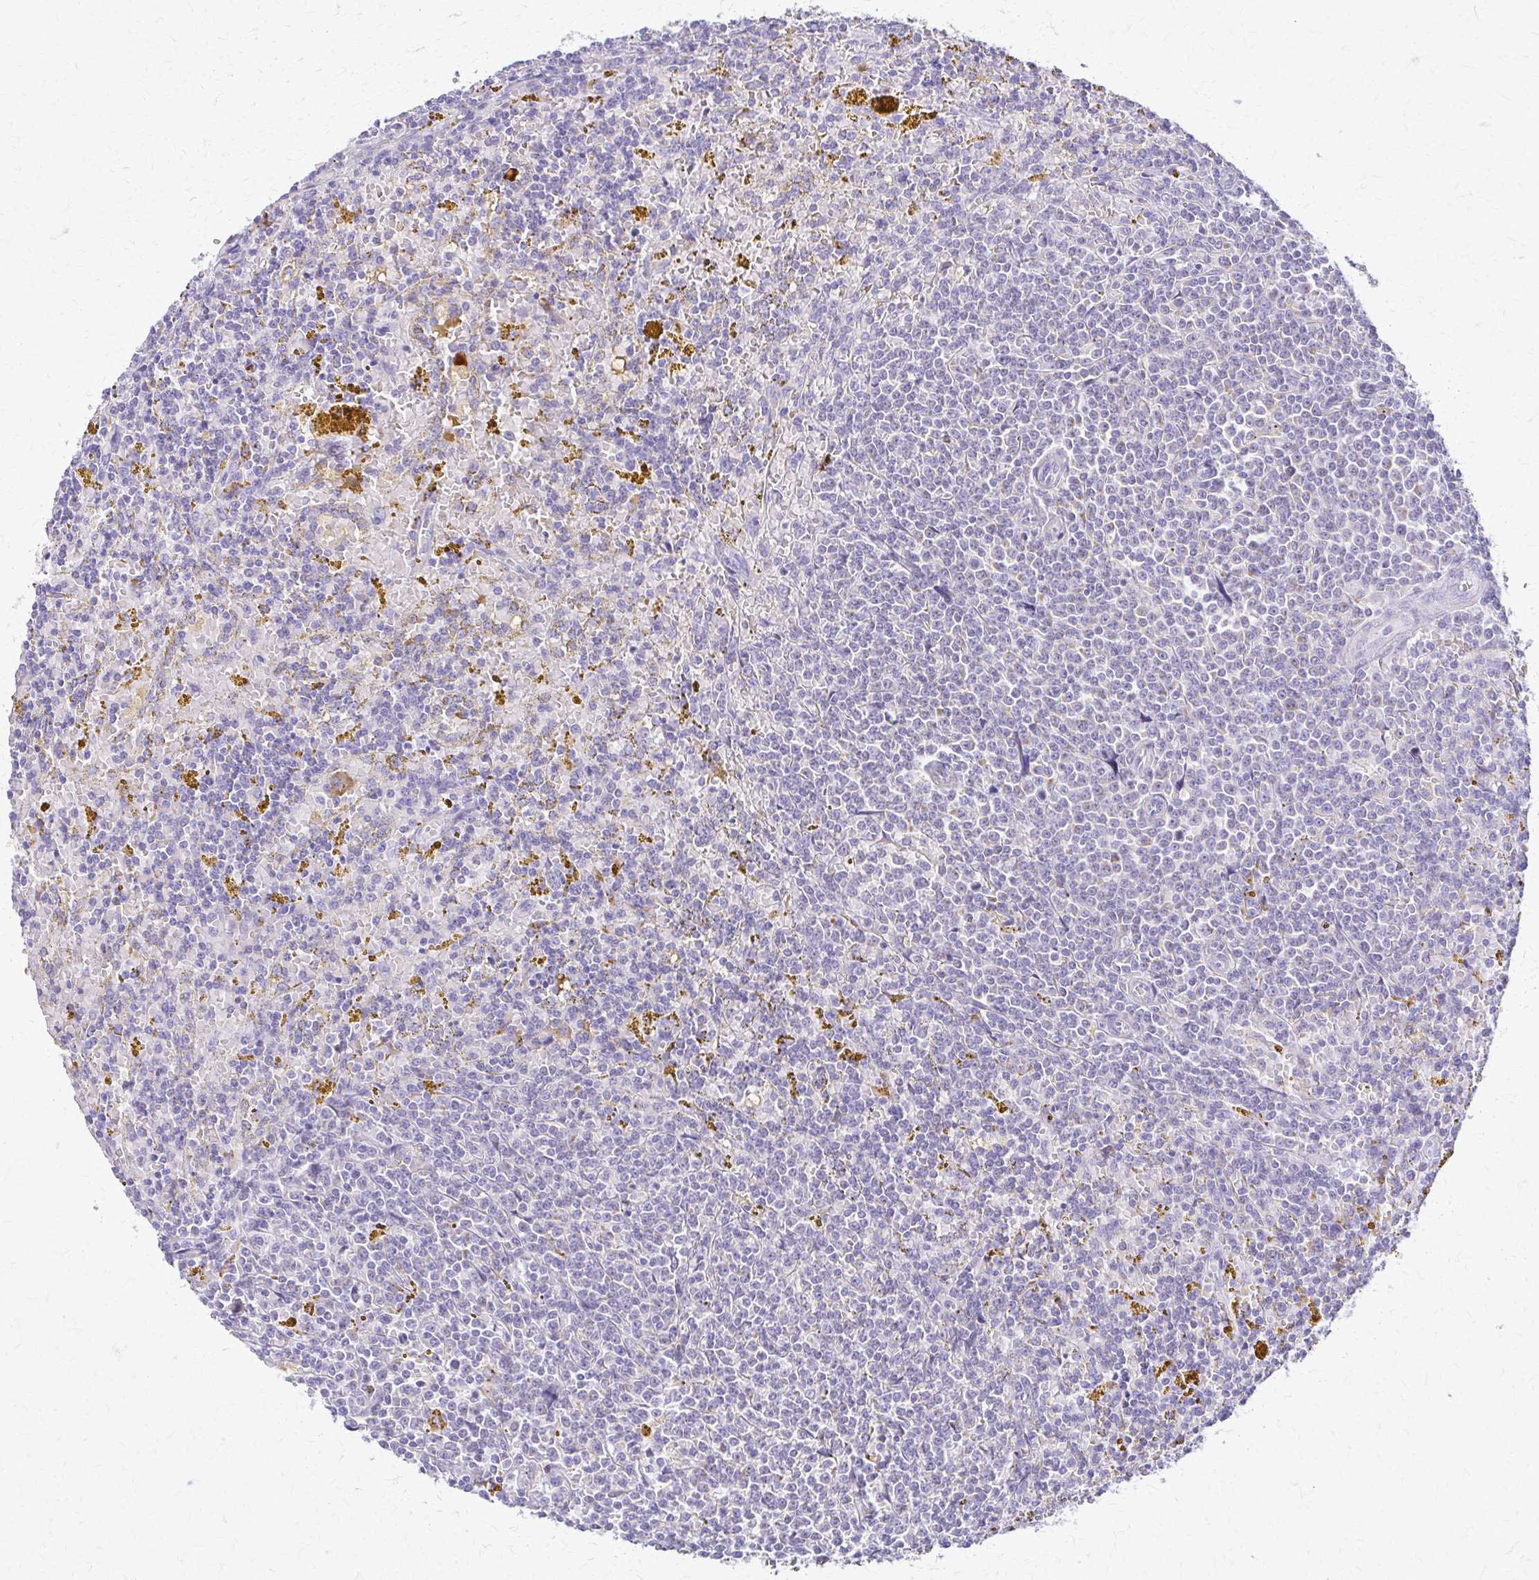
{"staining": {"intensity": "negative", "quantity": "none", "location": "none"}, "tissue": "lymphoma", "cell_type": "Tumor cells", "image_type": "cancer", "snomed": [{"axis": "morphology", "description": "Malignant lymphoma, non-Hodgkin's type, Low grade"}, {"axis": "topography", "description": "Spleen"}, {"axis": "topography", "description": "Lymph node"}], "caption": "Immunohistochemical staining of human lymphoma displays no significant positivity in tumor cells.", "gene": "SAMD13", "patient": {"sex": "female", "age": 66}}